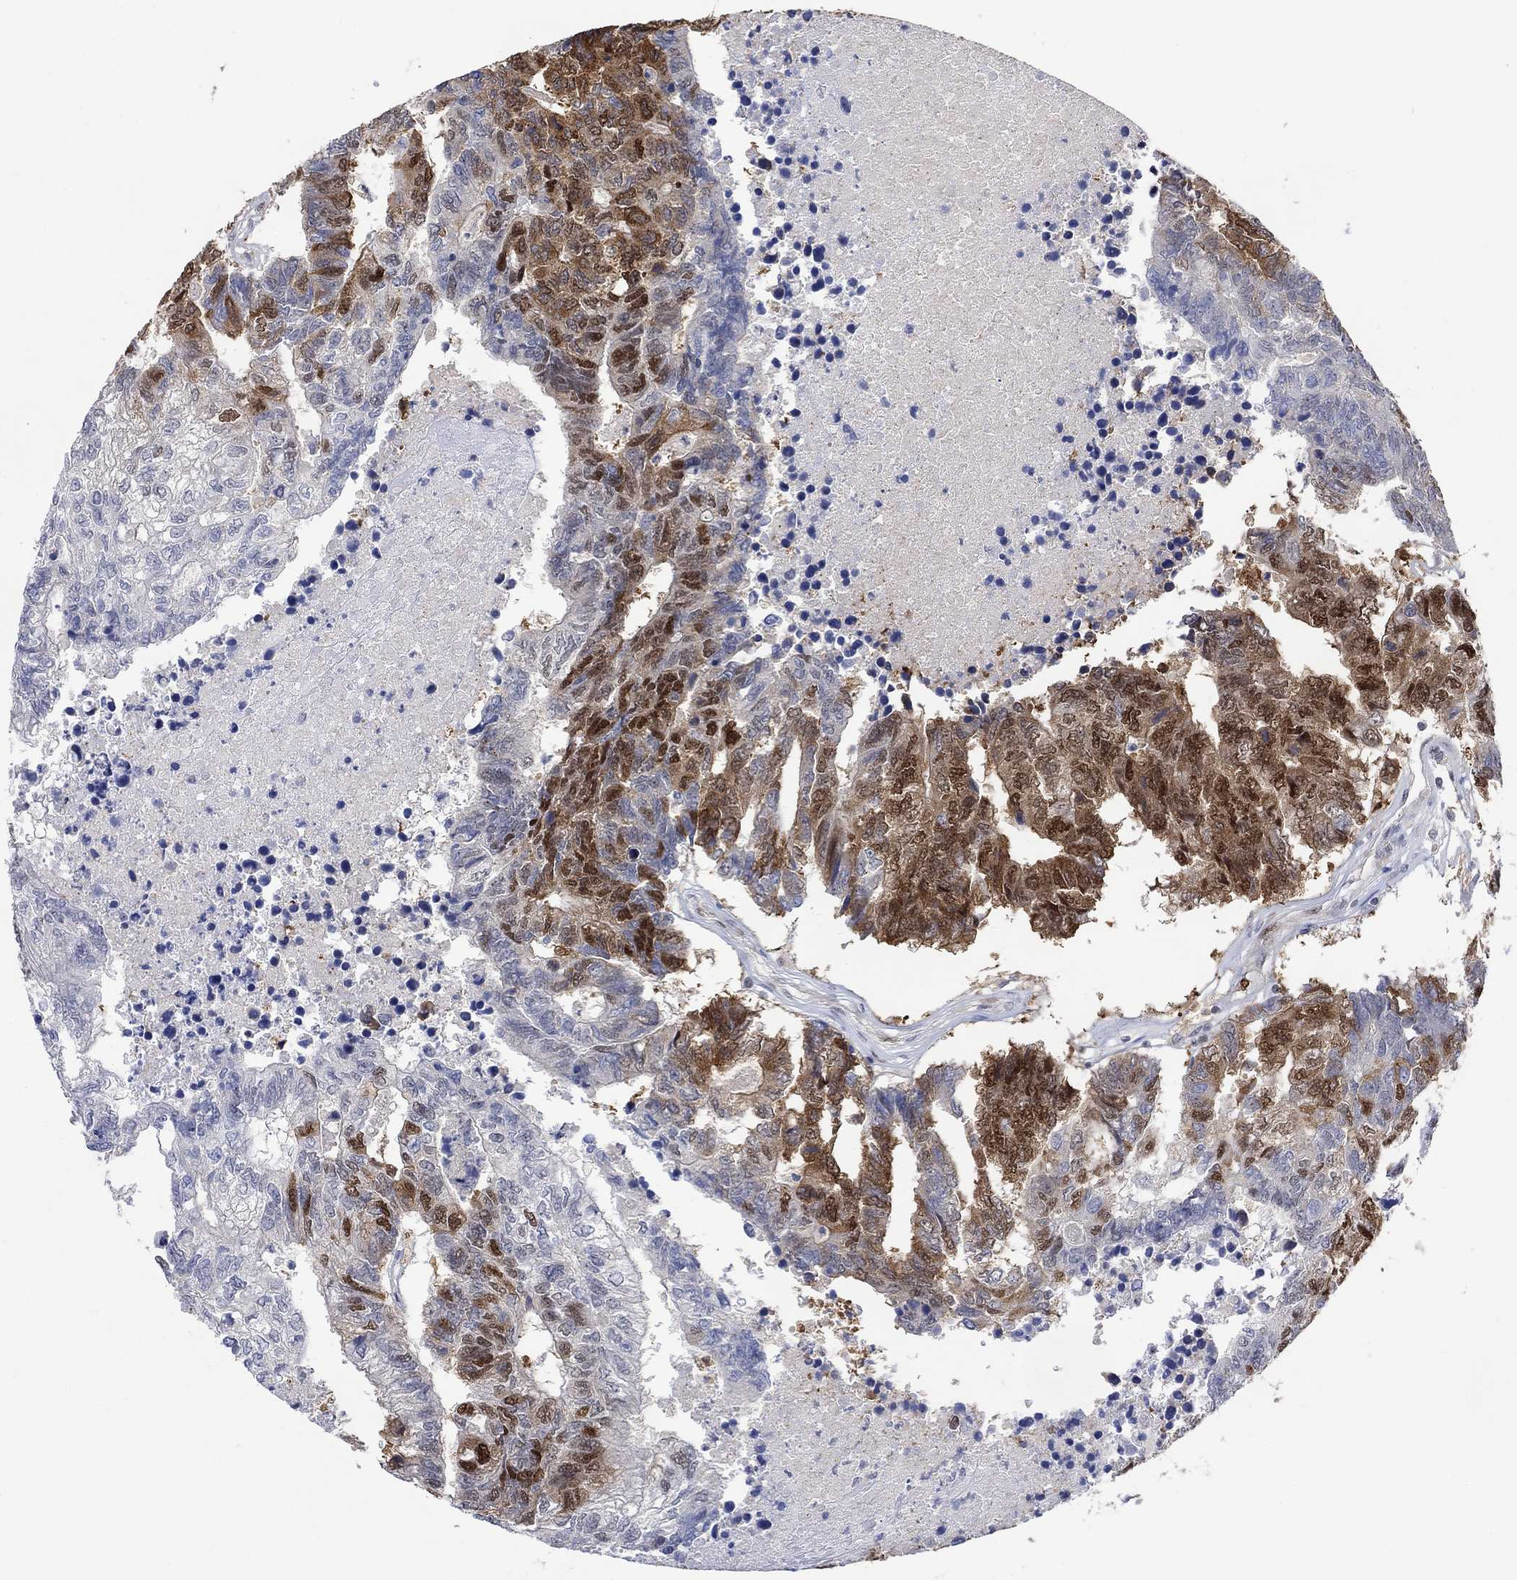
{"staining": {"intensity": "moderate", "quantity": "25%-75%", "location": "cytoplasmic/membranous,nuclear"}, "tissue": "colorectal cancer", "cell_type": "Tumor cells", "image_type": "cancer", "snomed": [{"axis": "morphology", "description": "Adenocarcinoma, NOS"}, {"axis": "topography", "description": "Colon"}], "caption": "Immunohistochemistry staining of adenocarcinoma (colorectal), which shows medium levels of moderate cytoplasmic/membranous and nuclear staining in approximately 25%-75% of tumor cells indicating moderate cytoplasmic/membranous and nuclear protein positivity. The staining was performed using DAB (brown) for protein detection and nuclei were counterstained in hematoxylin (blue).", "gene": "RAD54L2", "patient": {"sex": "female", "age": 48}}